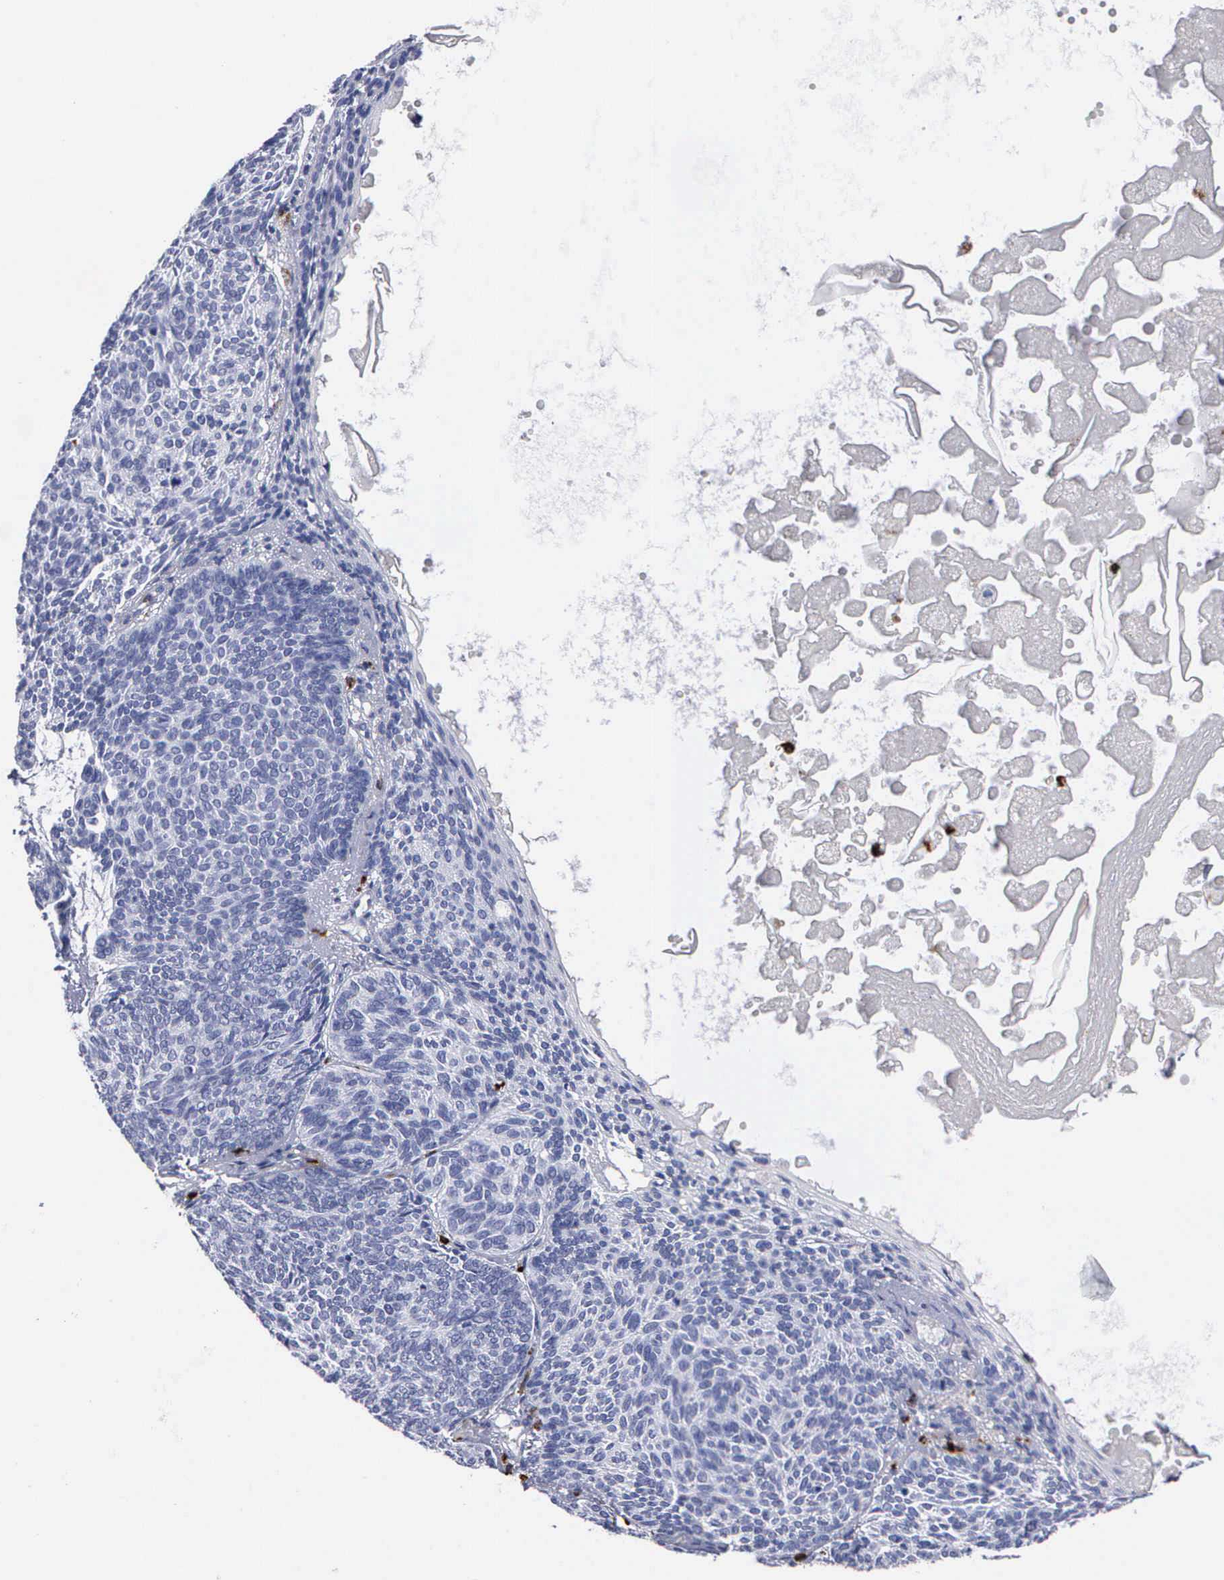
{"staining": {"intensity": "negative", "quantity": "none", "location": "none"}, "tissue": "skin cancer", "cell_type": "Tumor cells", "image_type": "cancer", "snomed": [{"axis": "morphology", "description": "Basal cell carcinoma"}, {"axis": "topography", "description": "Skin"}], "caption": "High magnification brightfield microscopy of skin basal cell carcinoma stained with DAB (brown) and counterstained with hematoxylin (blue): tumor cells show no significant expression.", "gene": "CTSG", "patient": {"sex": "male", "age": 84}}